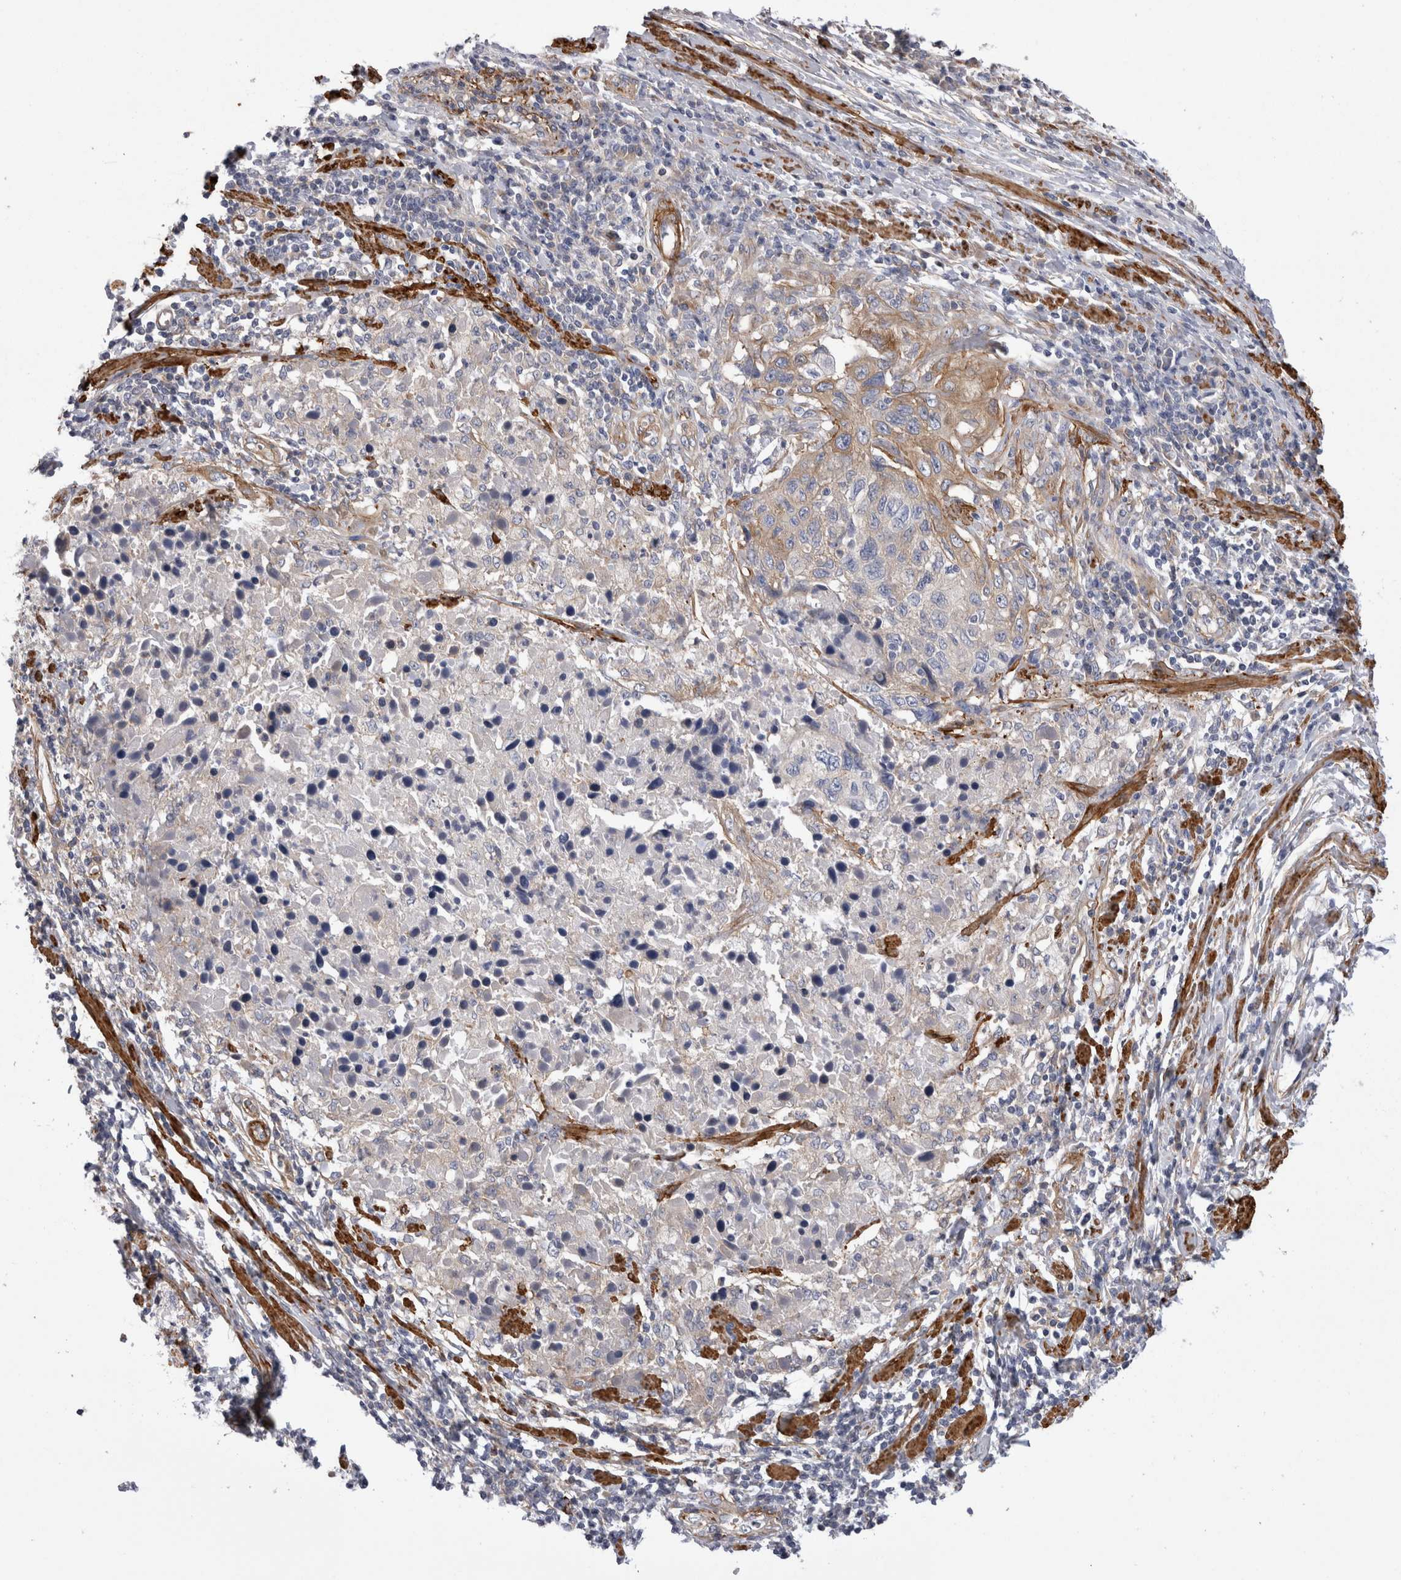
{"staining": {"intensity": "weak", "quantity": "<25%", "location": "cytoplasmic/membranous"}, "tissue": "cervical cancer", "cell_type": "Tumor cells", "image_type": "cancer", "snomed": [{"axis": "morphology", "description": "Squamous cell carcinoma, NOS"}, {"axis": "topography", "description": "Cervix"}], "caption": "IHC micrograph of human cervical squamous cell carcinoma stained for a protein (brown), which reveals no positivity in tumor cells.", "gene": "EPRS1", "patient": {"sex": "female", "age": 53}}